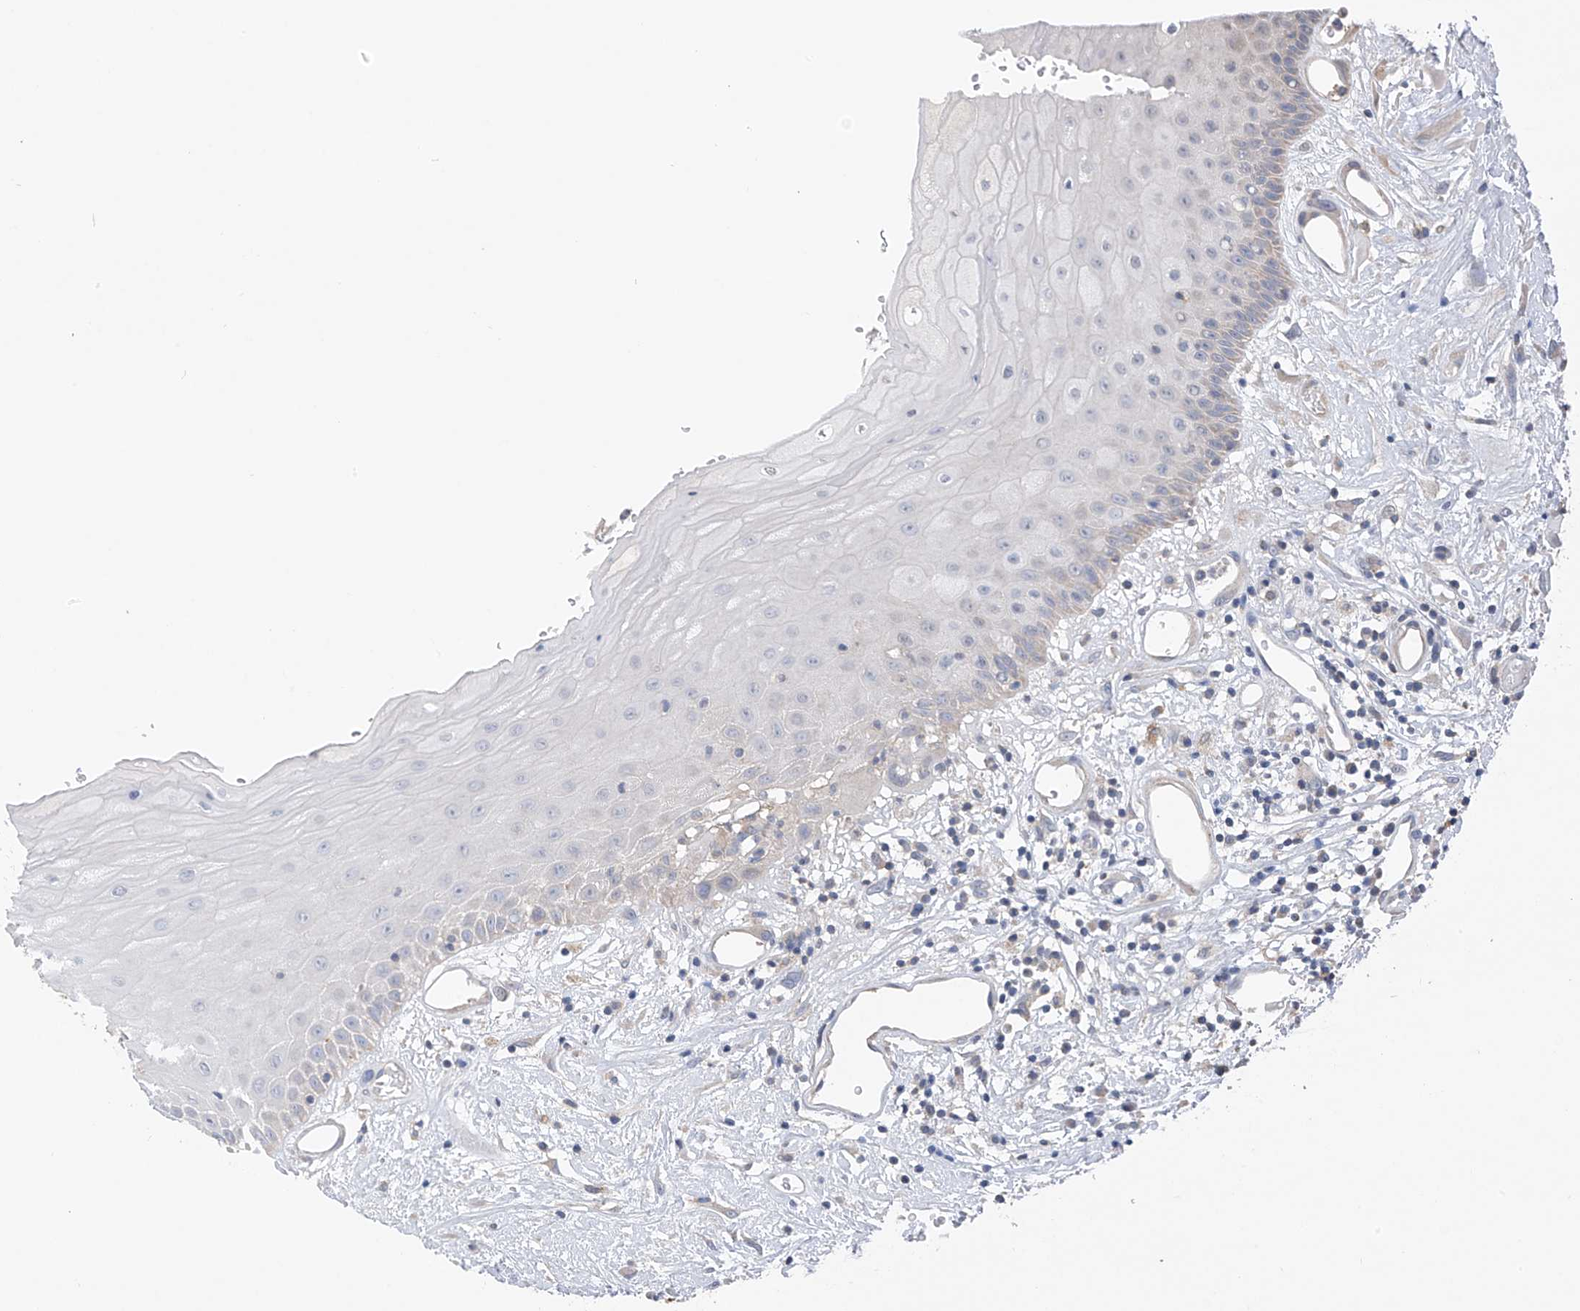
{"staining": {"intensity": "negative", "quantity": "none", "location": "none"}, "tissue": "oral mucosa", "cell_type": "Squamous epithelial cells", "image_type": "normal", "snomed": [{"axis": "morphology", "description": "Normal tissue, NOS"}, {"axis": "topography", "description": "Oral tissue"}], "caption": "Oral mucosa was stained to show a protein in brown. There is no significant expression in squamous epithelial cells. The staining is performed using DAB (3,3'-diaminobenzidine) brown chromogen with nuclei counter-stained in using hematoxylin.", "gene": "SYN3", "patient": {"sex": "female", "age": 76}}